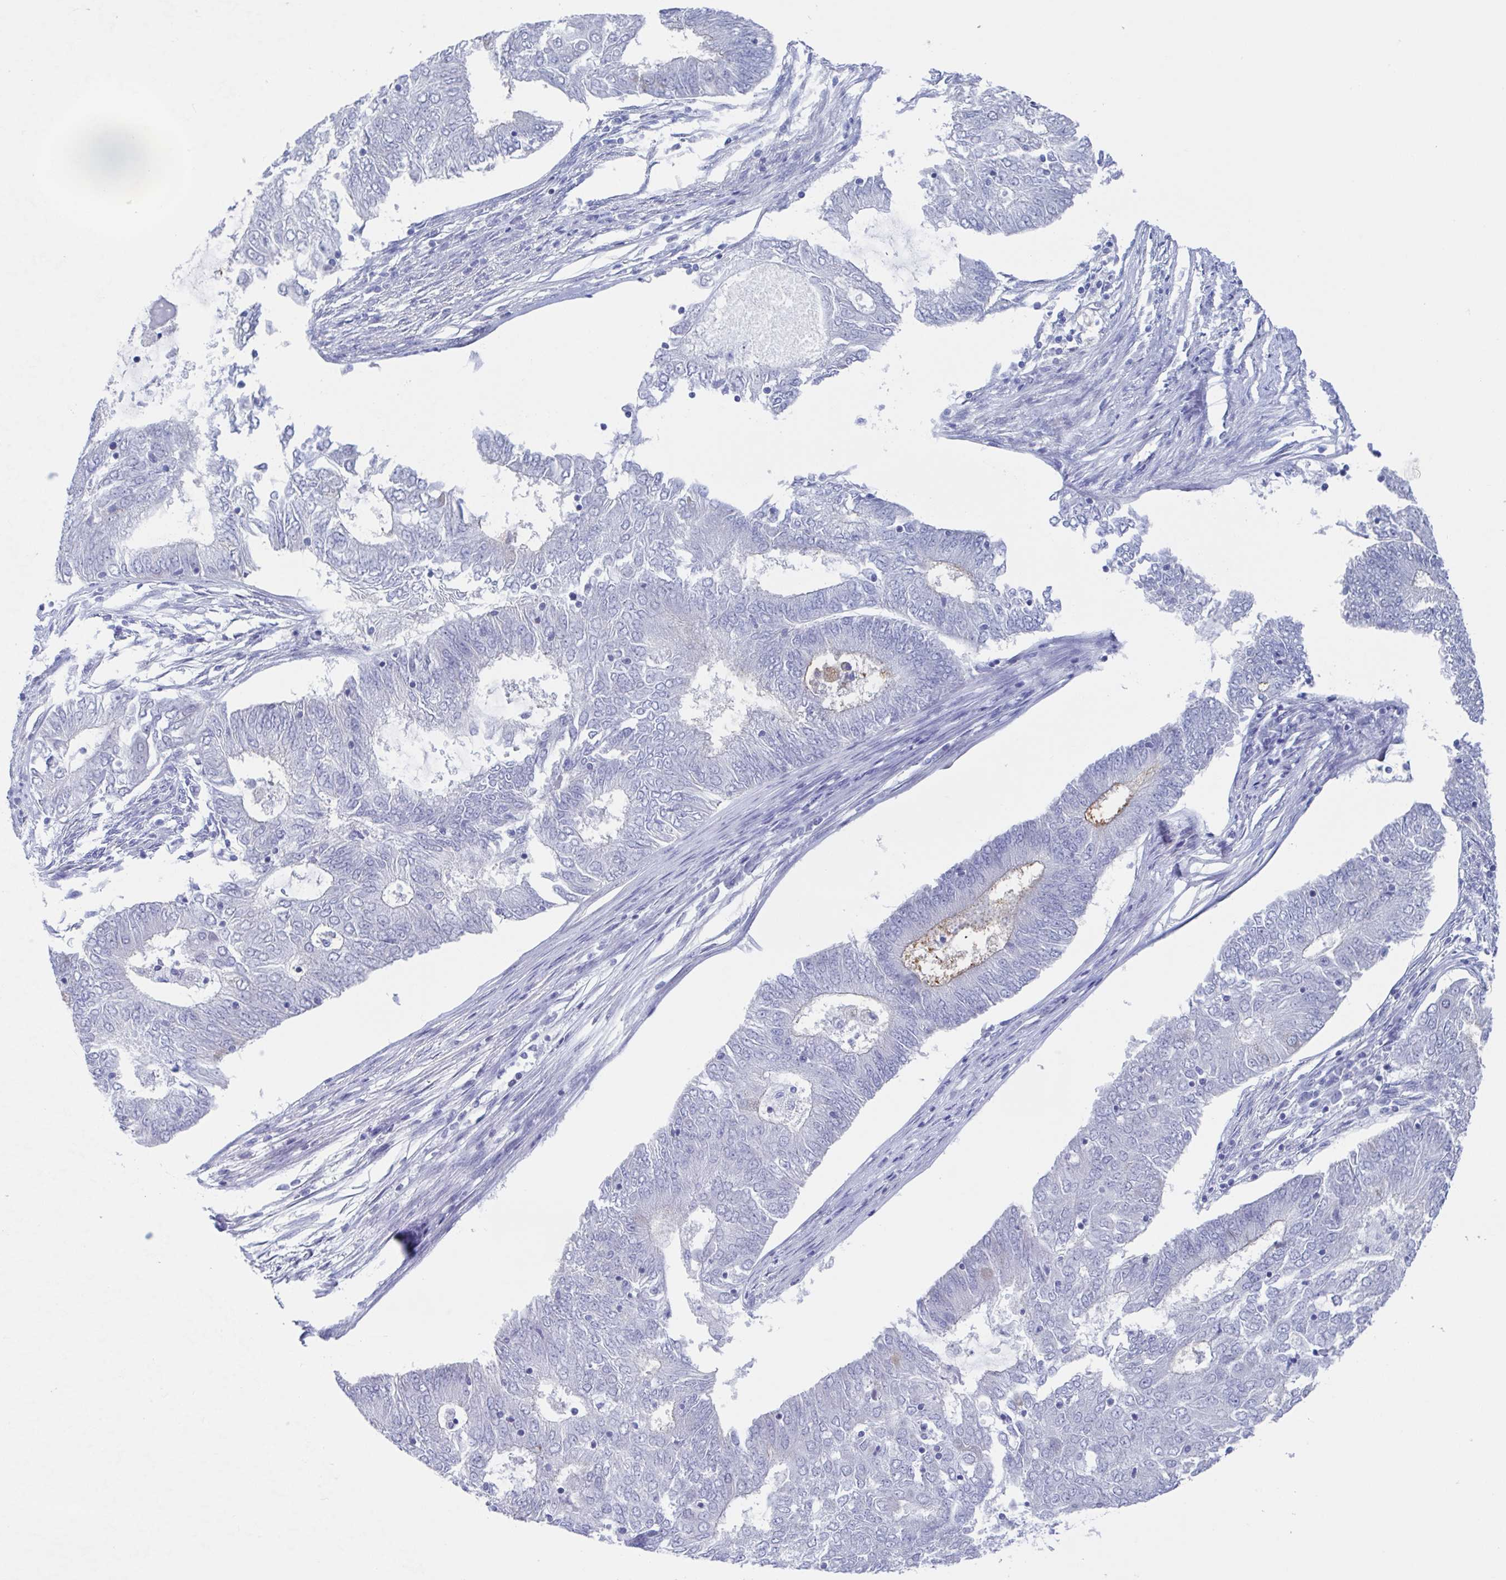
{"staining": {"intensity": "moderate", "quantity": "<25%", "location": "cytoplasmic/membranous"}, "tissue": "endometrial cancer", "cell_type": "Tumor cells", "image_type": "cancer", "snomed": [{"axis": "morphology", "description": "Adenocarcinoma, NOS"}, {"axis": "topography", "description": "Endometrium"}], "caption": "The histopathology image shows a brown stain indicating the presence of a protein in the cytoplasmic/membranous of tumor cells in endometrial cancer (adenocarcinoma).", "gene": "TEX12", "patient": {"sex": "female", "age": 62}}